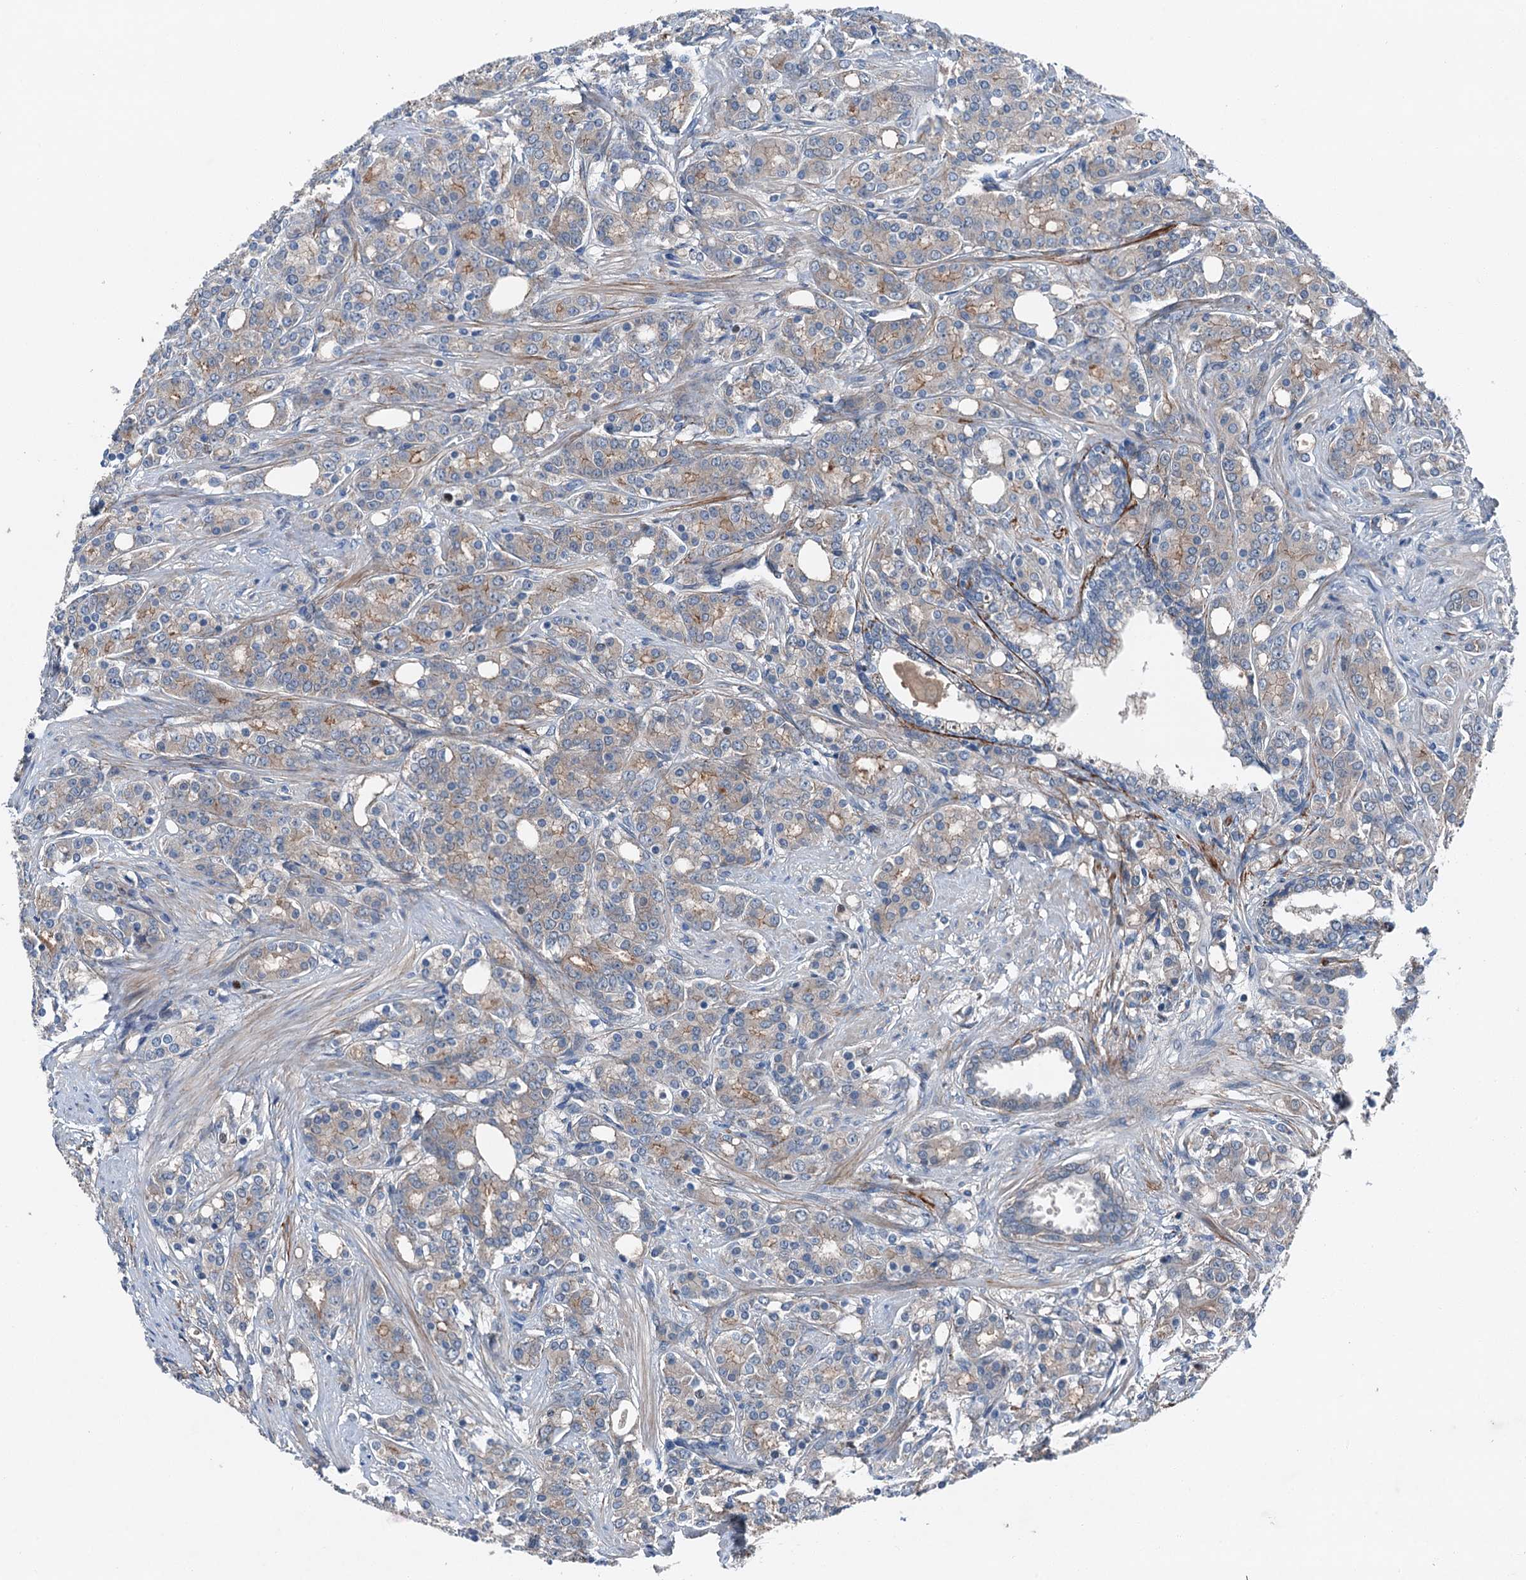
{"staining": {"intensity": "moderate", "quantity": "<25%", "location": "cytoplasmic/membranous"}, "tissue": "prostate cancer", "cell_type": "Tumor cells", "image_type": "cancer", "snomed": [{"axis": "morphology", "description": "Adenocarcinoma, High grade"}, {"axis": "topography", "description": "Prostate"}], "caption": "Moderate cytoplasmic/membranous protein positivity is present in about <25% of tumor cells in prostate cancer (high-grade adenocarcinoma). Nuclei are stained in blue.", "gene": "SLC2A10", "patient": {"sex": "male", "age": 62}}